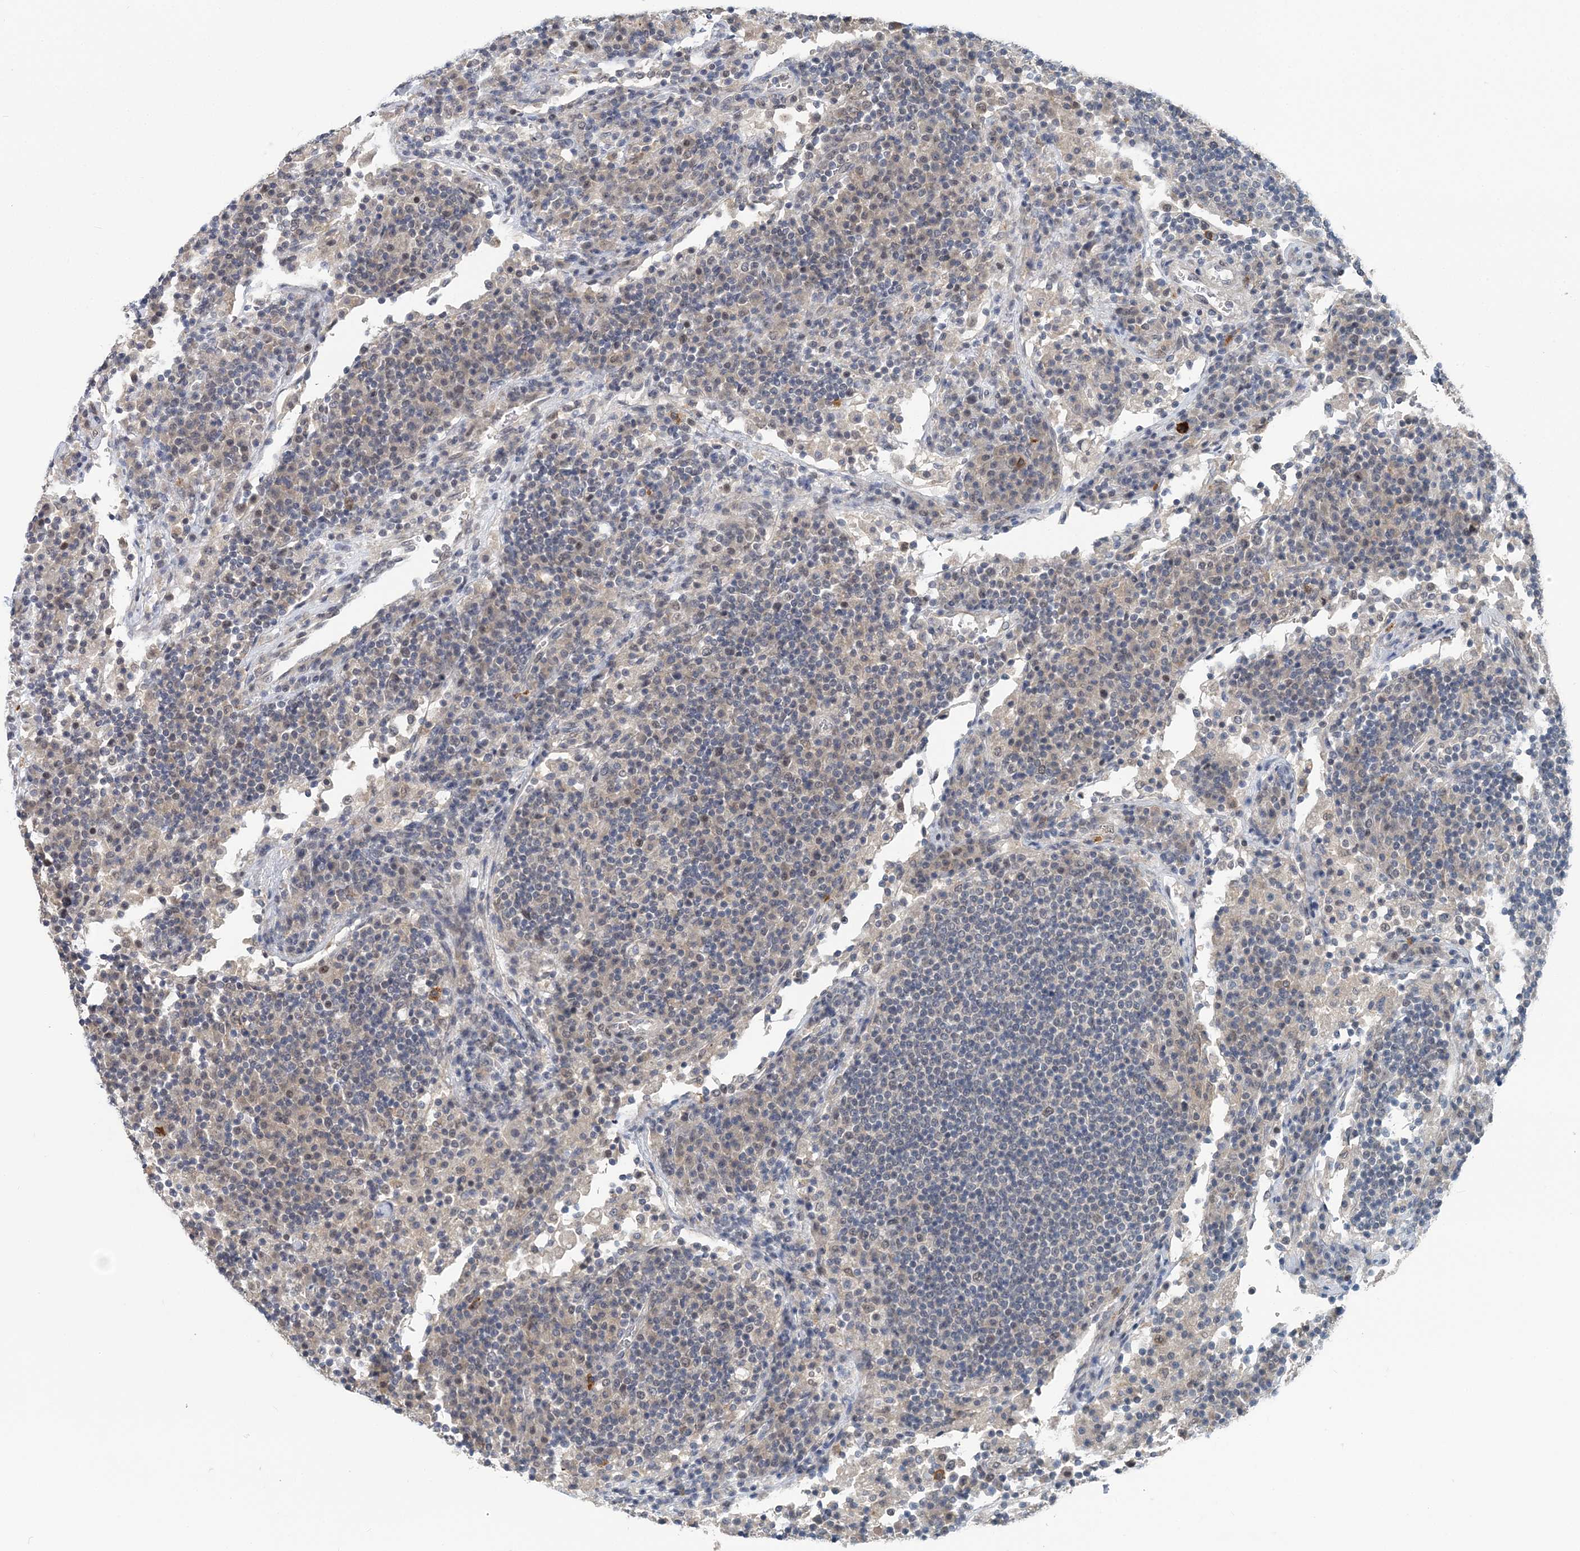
{"staining": {"intensity": "weak", "quantity": "<25%", "location": "cytoplasmic/membranous,nuclear"}, "tissue": "lymph node", "cell_type": "Germinal center cells", "image_type": "normal", "snomed": [{"axis": "morphology", "description": "Normal tissue, NOS"}, {"axis": "topography", "description": "Lymph node"}], "caption": "High magnification brightfield microscopy of unremarkable lymph node stained with DAB (brown) and counterstained with hematoxylin (blue): germinal center cells show no significant expression.", "gene": "HYCC2", "patient": {"sex": "female", "age": 53}}